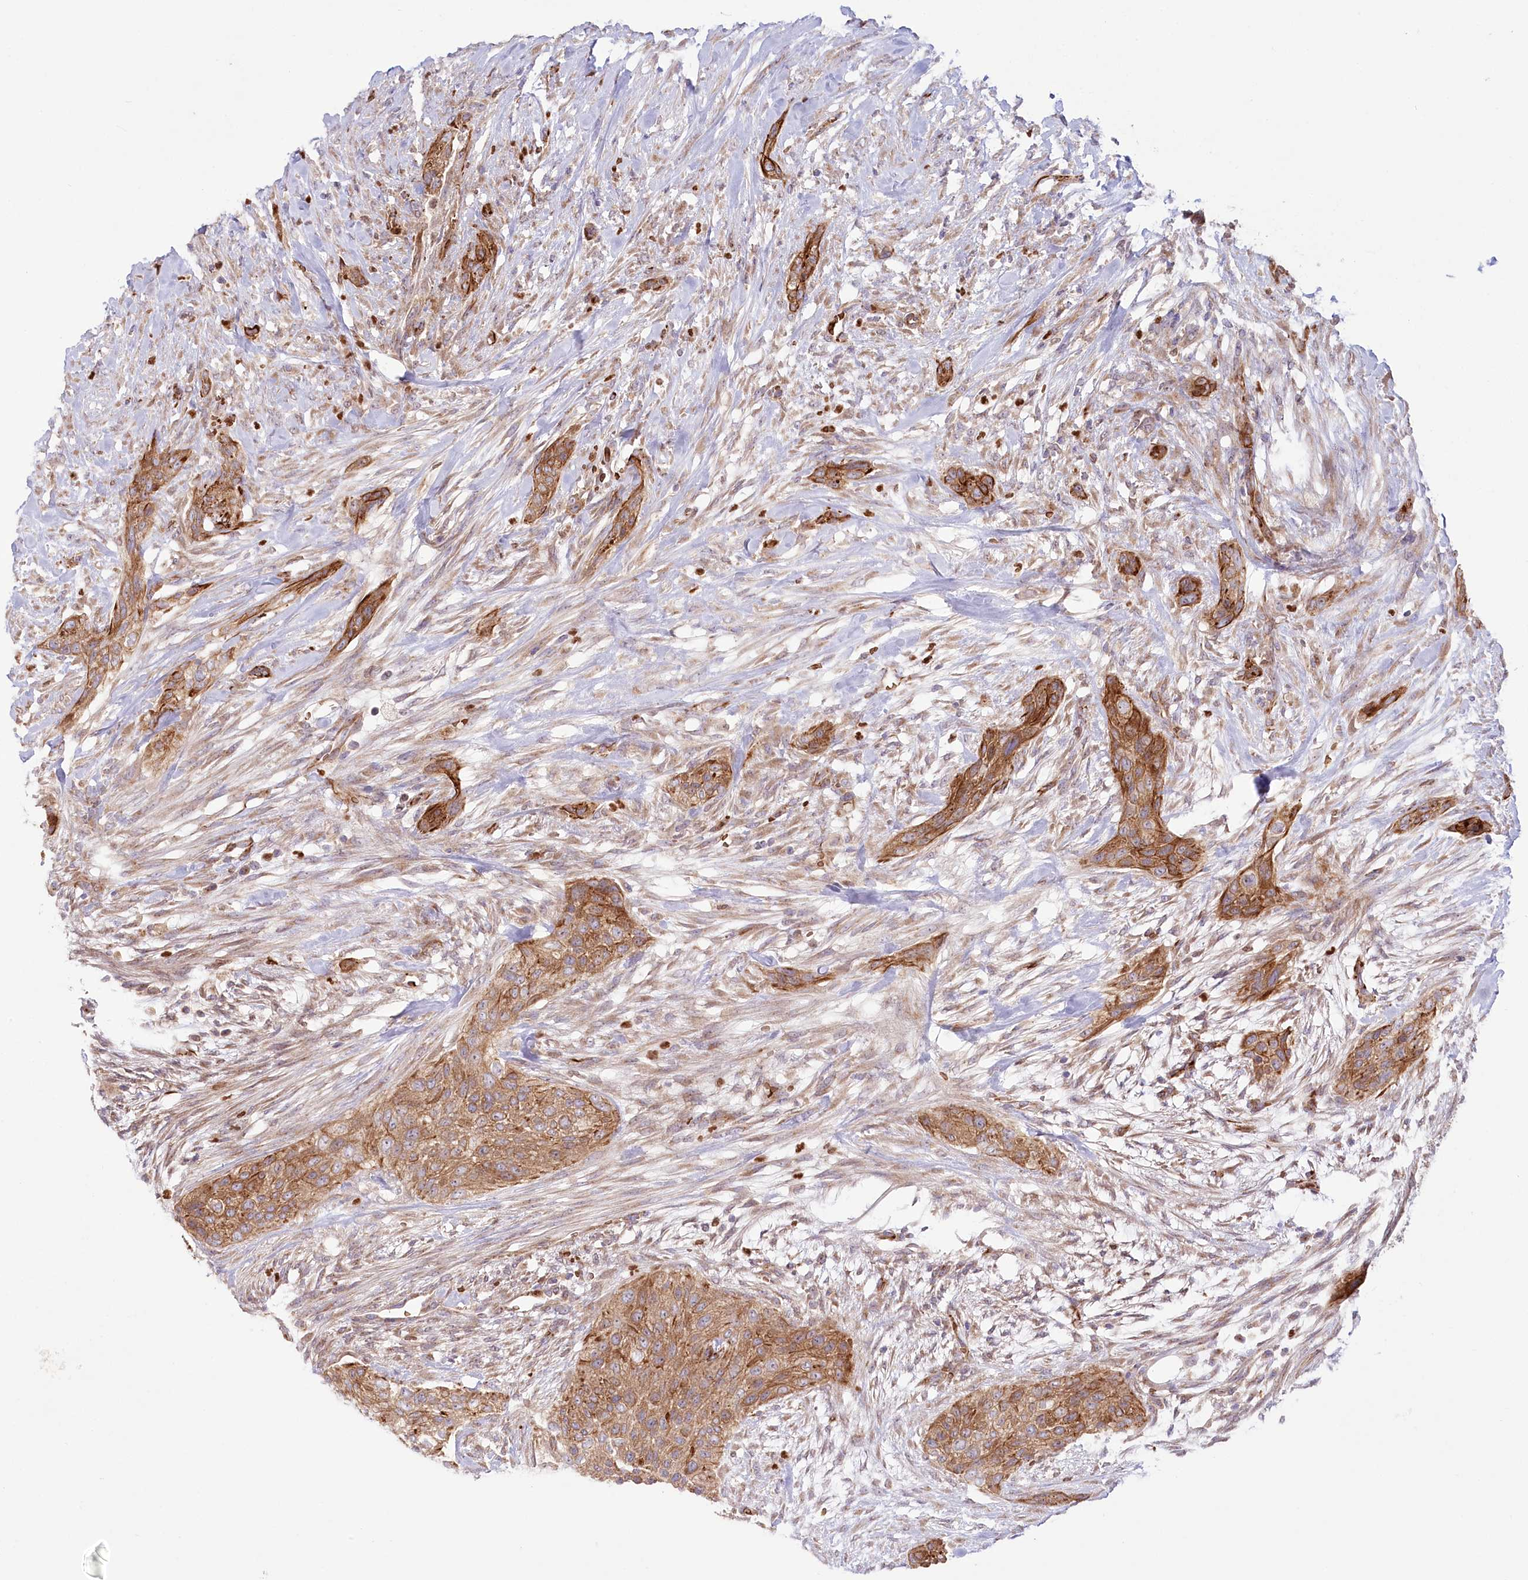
{"staining": {"intensity": "moderate", "quantity": ">75%", "location": "cytoplasmic/membranous"}, "tissue": "urothelial cancer", "cell_type": "Tumor cells", "image_type": "cancer", "snomed": [{"axis": "morphology", "description": "Urothelial carcinoma, High grade"}, {"axis": "topography", "description": "Urinary bladder"}], "caption": "An image showing moderate cytoplasmic/membranous staining in about >75% of tumor cells in urothelial cancer, as visualized by brown immunohistochemical staining.", "gene": "COMMD3", "patient": {"sex": "male", "age": 35}}